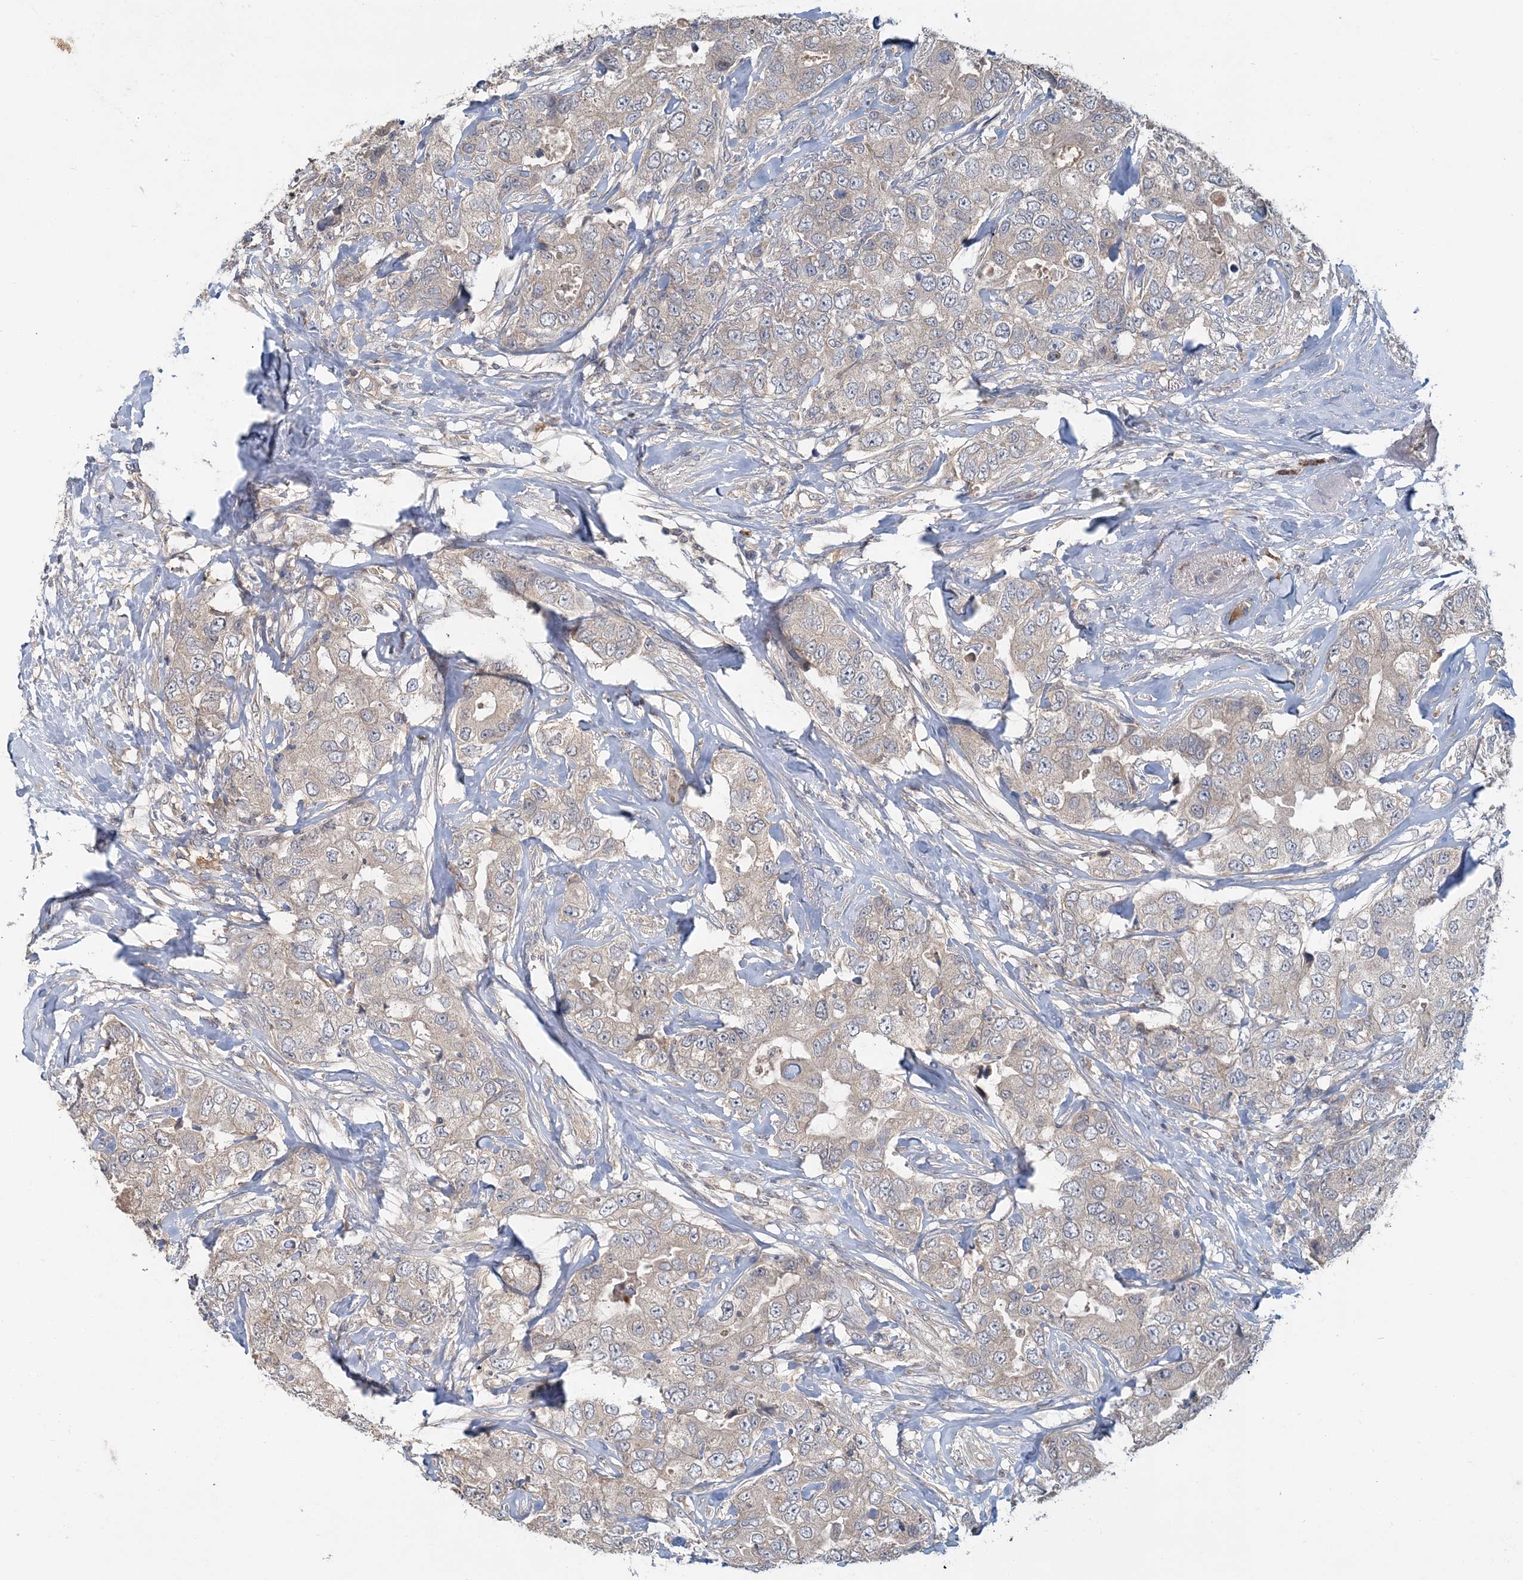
{"staining": {"intensity": "negative", "quantity": "none", "location": "none"}, "tissue": "breast cancer", "cell_type": "Tumor cells", "image_type": "cancer", "snomed": [{"axis": "morphology", "description": "Duct carcinoma"}, {"axis": "topography", "description": "Breast"}], "caption": "IHC of intraductal carcinoma (breast) exhibits no positivity in tumor cells.", "gene": "RNF25", "patient": {"sex": "female", "age": 62}}